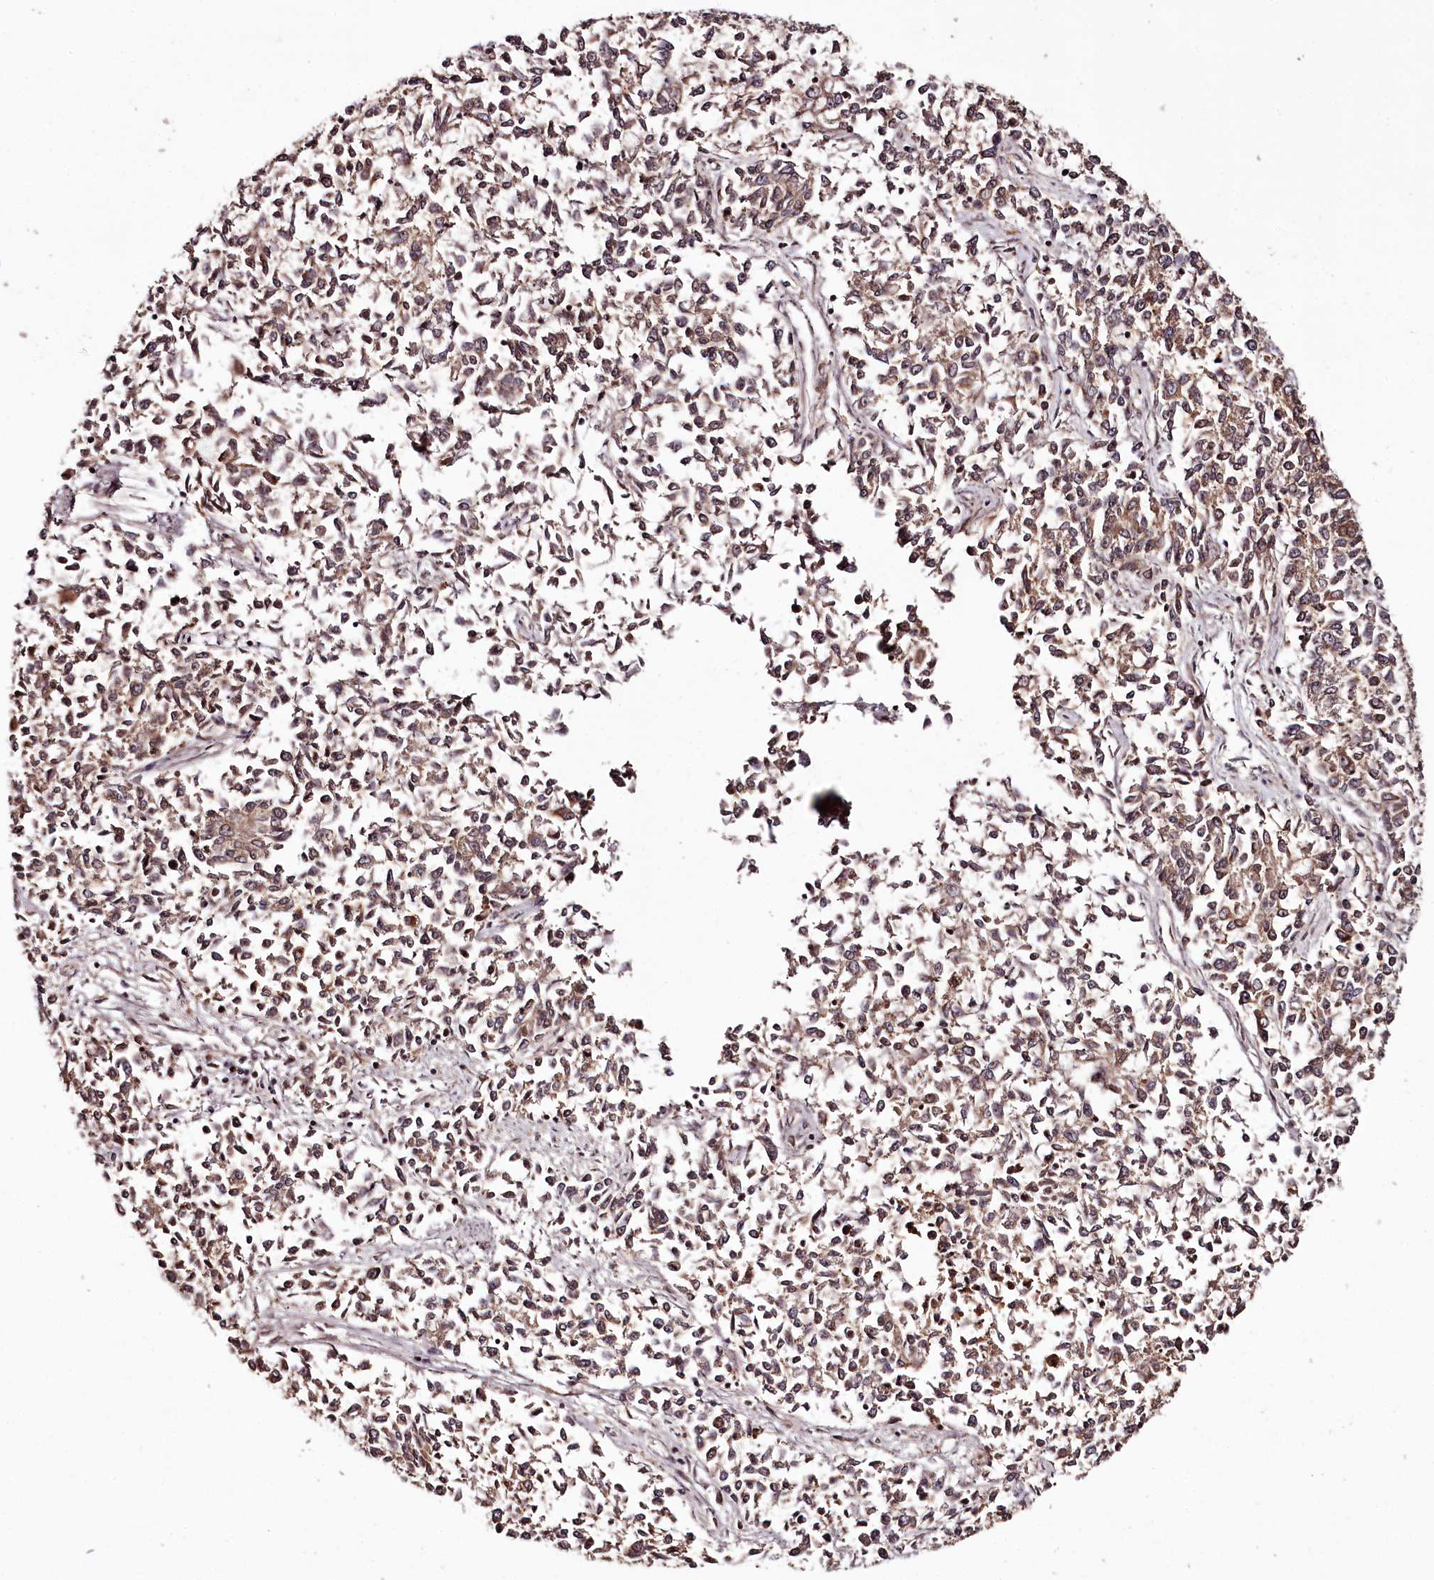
{"staining": {"intensity": "moderate", "quantity": ">75%", "location": "cytoplasmic/membranous"}, "tissue": "endometrial cancer", "cell_type": "Tumor cells", "image_type": "cancer", "snomed": [{"axis": "morphology", "description": "Adenocarcinoma, NOS"}, {"axis": "topography", "description": "Endometrium"}], "caption": "Immunohistochemical staining of human endometrial cancer reveals medium levels of moderate cytoplasmic/membranous expression in approximately >75% of tumor cells.", "gene": "KIF14", "patient": {"sex": "female", "age": 50}}